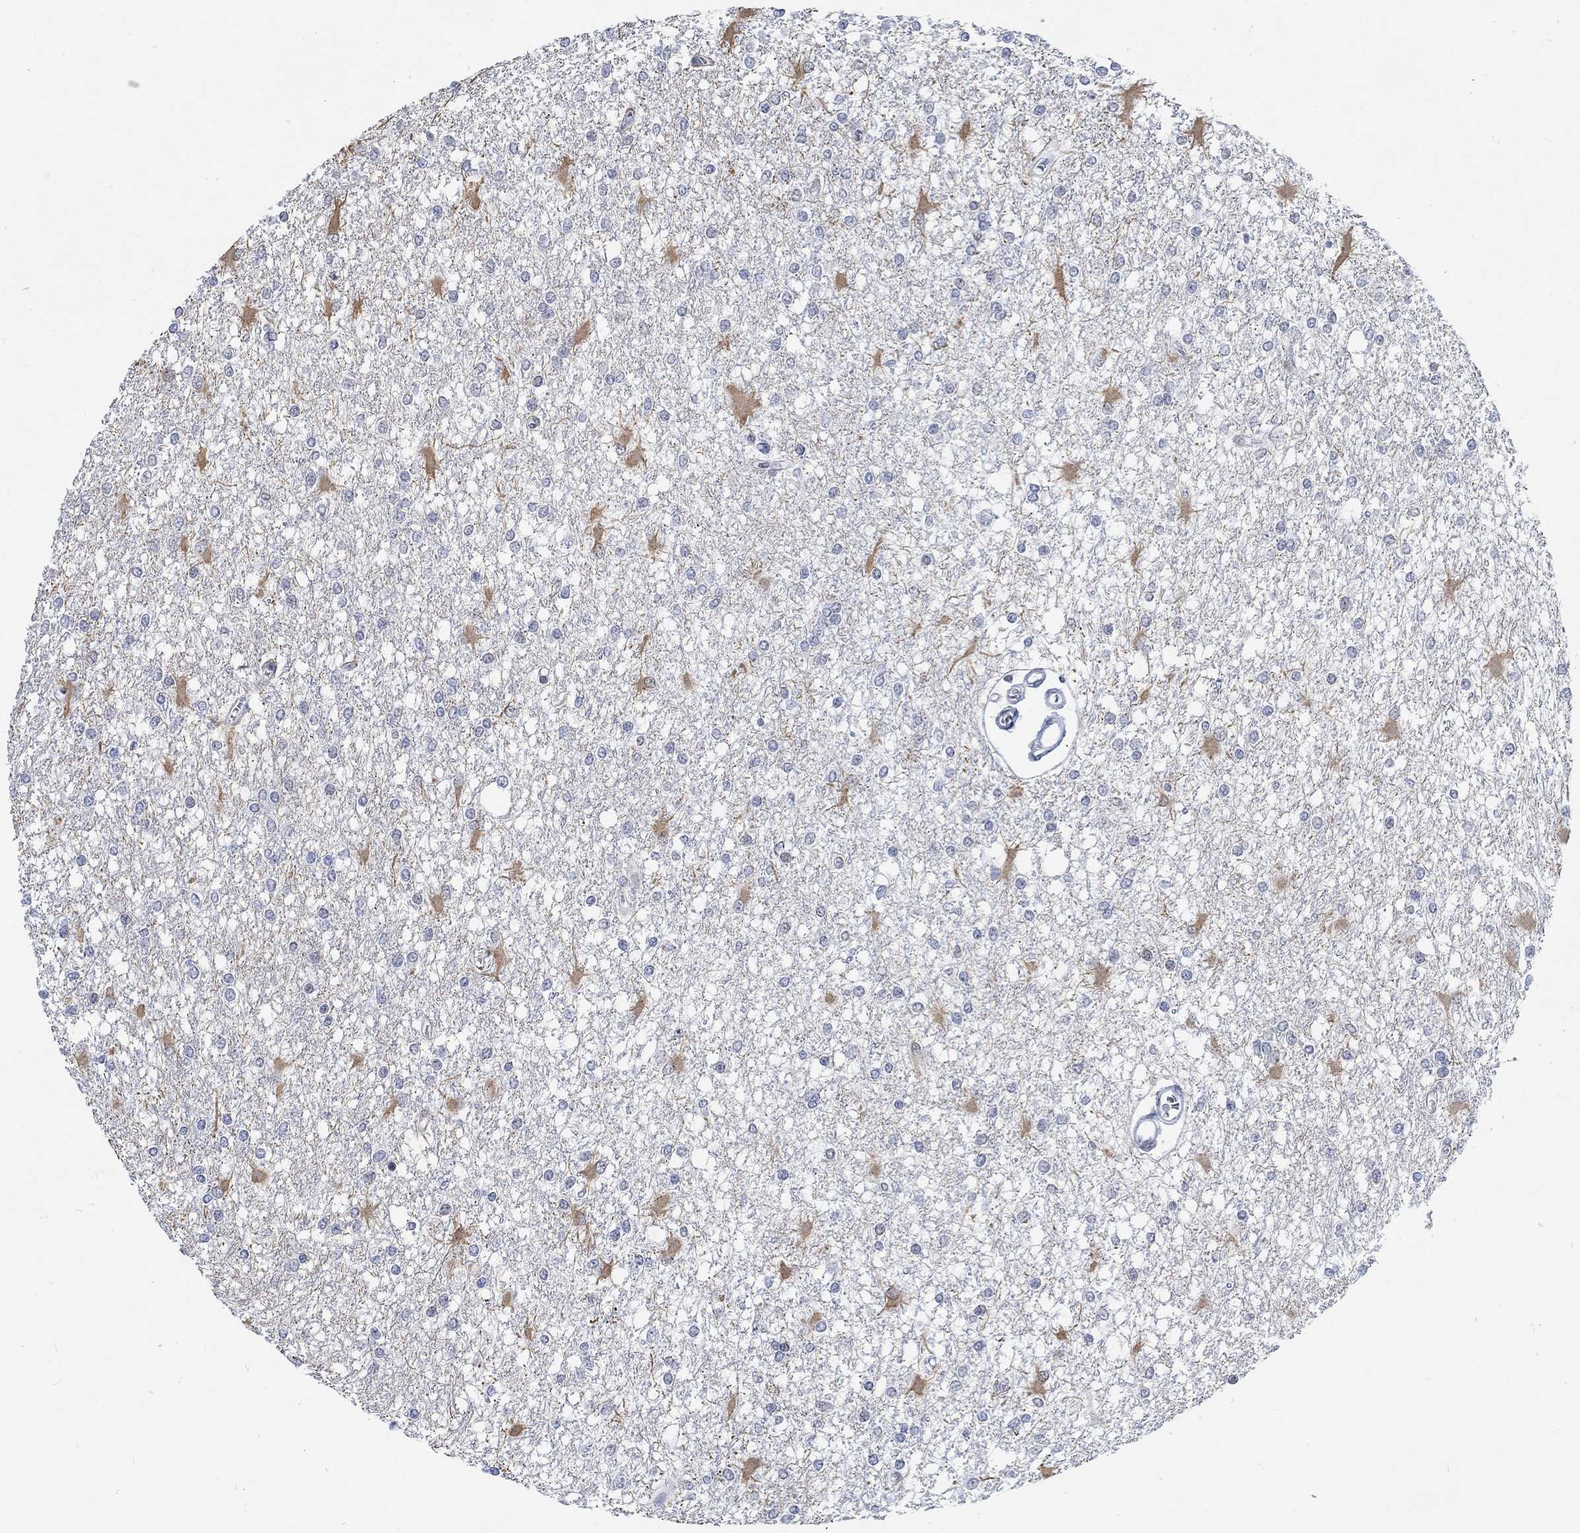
{"staining": {"intensity": "negative", "quantity": "none", "location": "none"}, "tissue": "glioma", "cell_type": "Tumor cells", "image_type": "cancer", "snomed": [{"axis": "morphology", "description": "Glioma, malignant, High grade"}, {"axis": "topography", "description": "Cerebral cortex"}], "caption": "High power microscopy micrograph of an immunohistochemistry micrograph of high-grade glioma (malignant), revealing no significant positivity in tumor cells. (Stains: DAB (3,3'-diaminobenzidine) IHC with hematoxylin counter stain, Microscopy: brightfield microscopy at high magnification).", "gene": "KCNH8", "patient": {"sex": "male", "age": 79}}